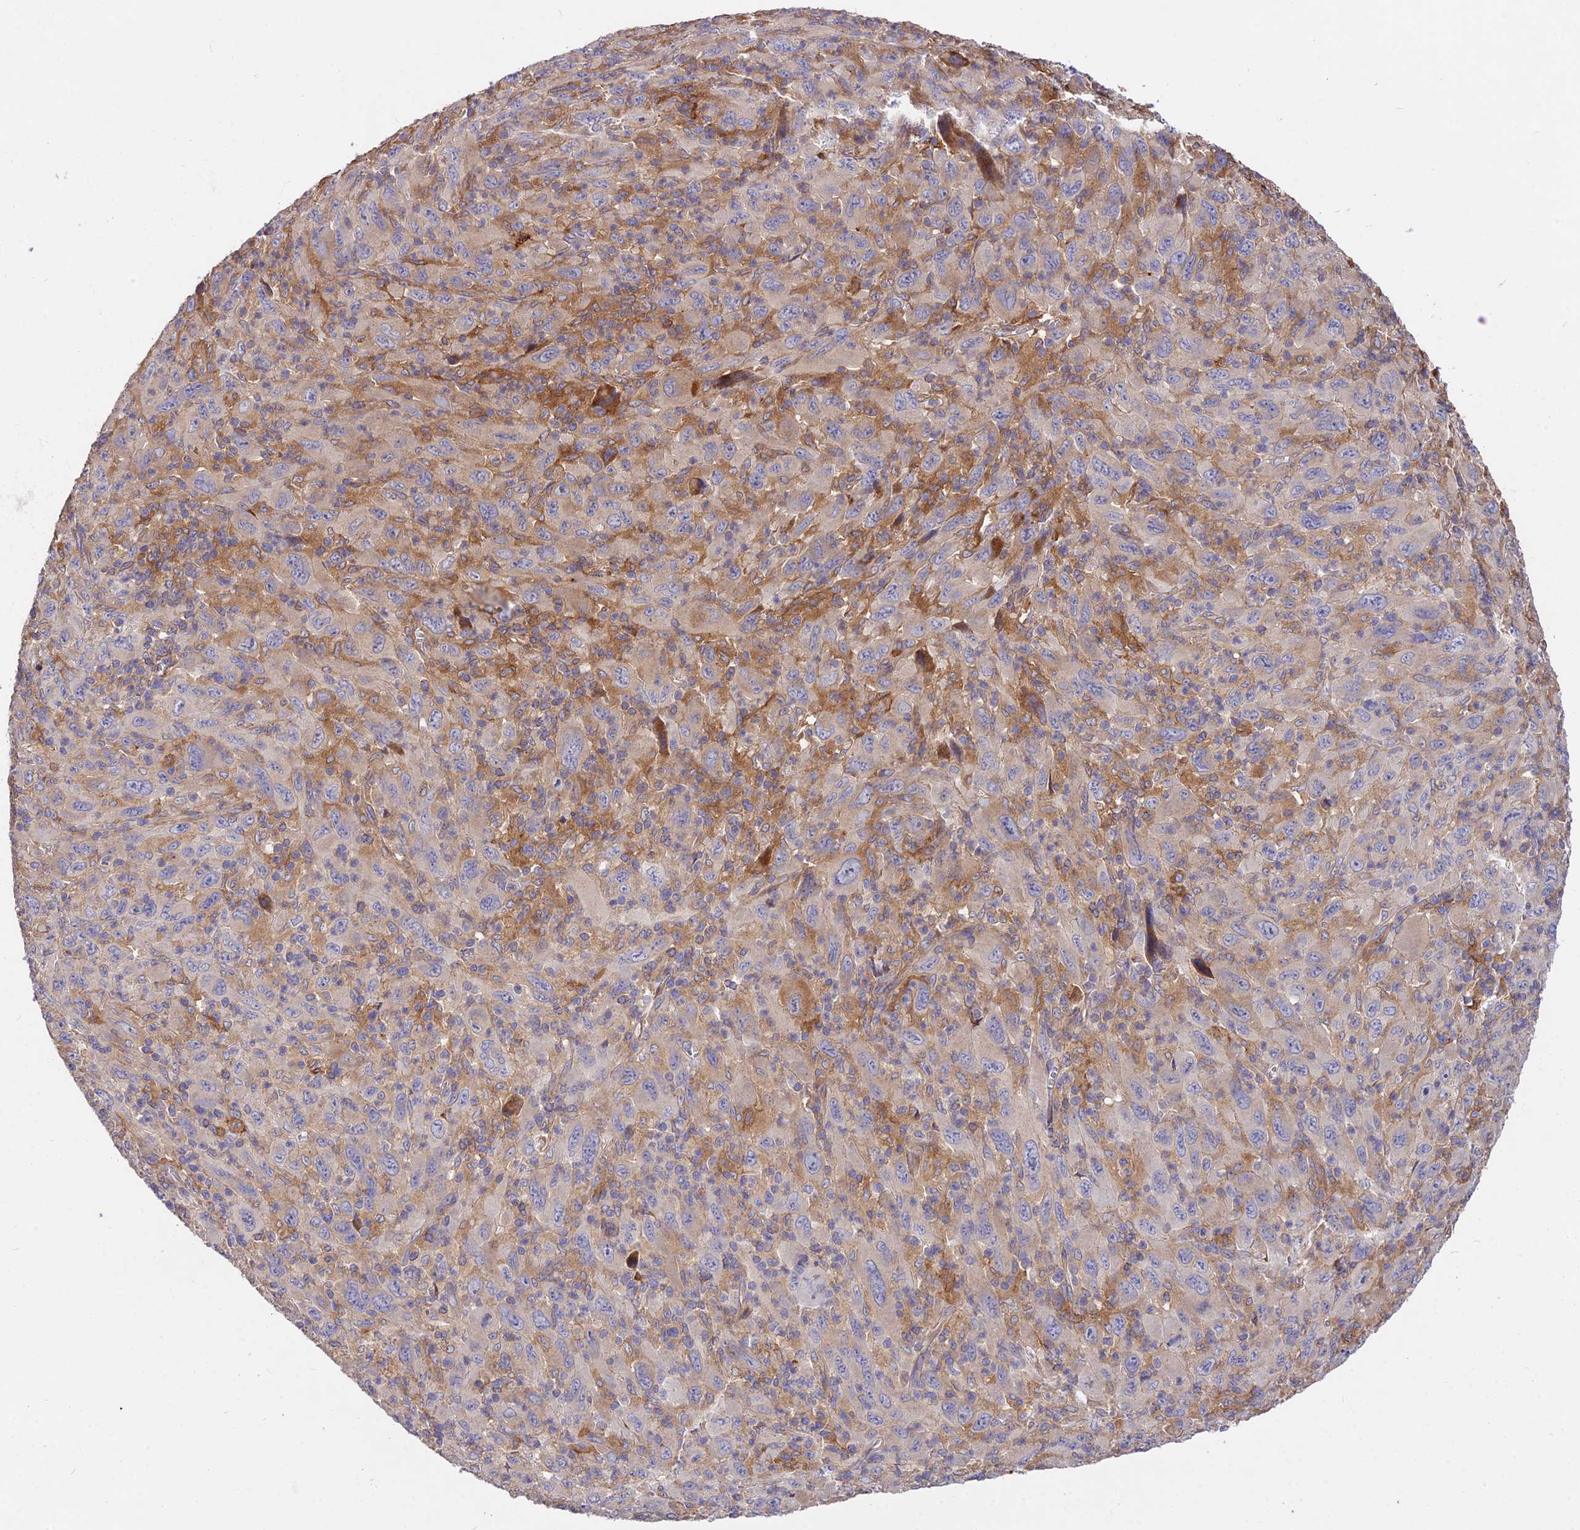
{"staining": {"intensity": "negative", "quantity": "none", "location": "none"}, "tissue": "melanoma", "cell_type": "Tumor cells", "image_type": "cancer", "snomed": [{"axis": "morphology", "description": "Malignant melanoma, Metastatic site"}, {"axis": "topography", "description": "Skin"}], "caption": "A micrograph of human malignant melanoma (metastatic site) is negative for staining in tumor cells.", "gene": "ROCK1", "patient": {"sex": "female", "age": 56}}